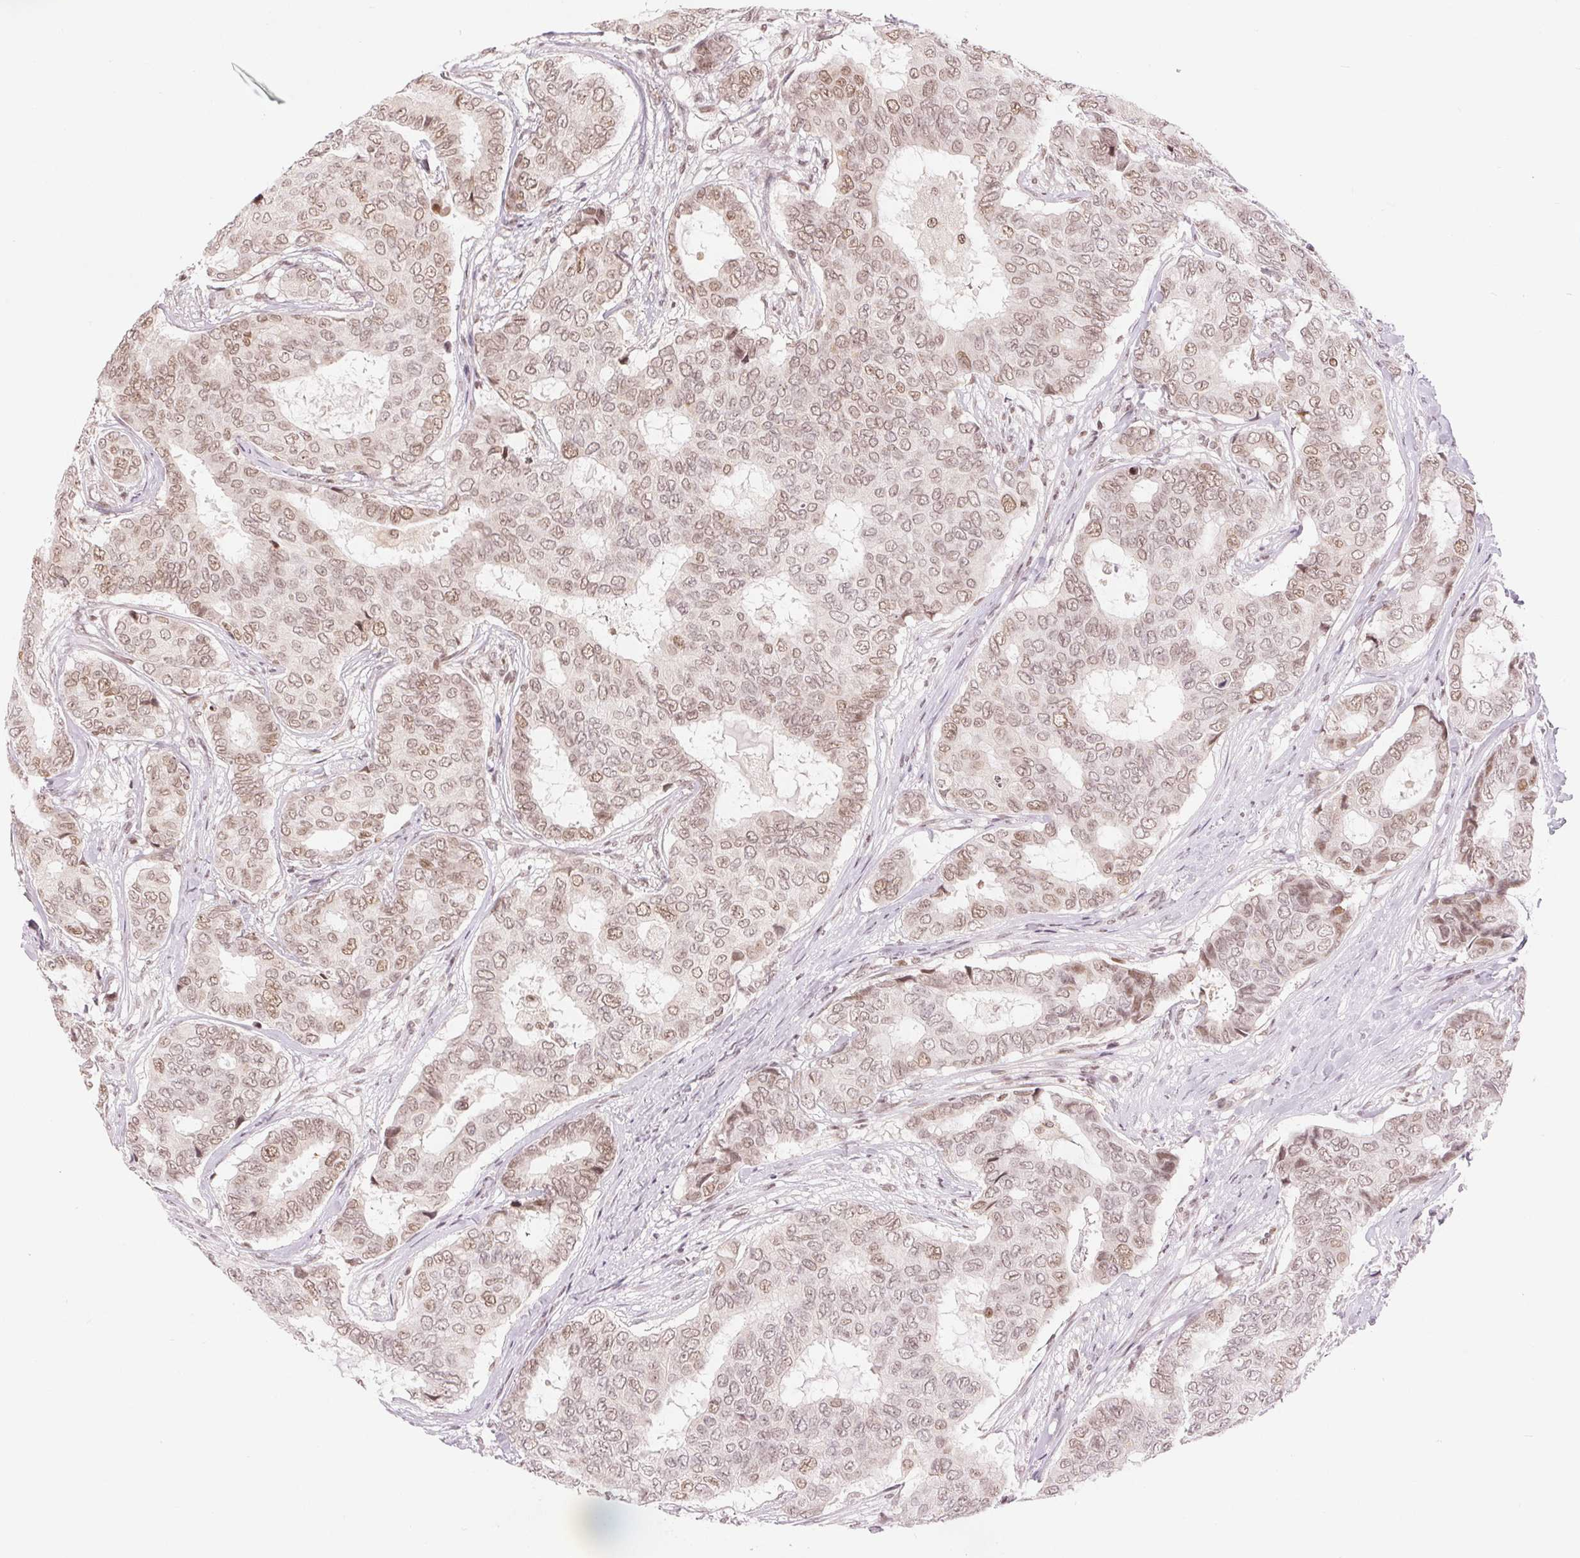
{"staining": {"intensity": "weak", "quantity": ">75%", "location": "nuclear"}, "tissue": "breast cancer", "cell_type": "Tumor cells", "image_type": "cancer", "snomed": [{"axis": "morphology", "description": "Duct carcinoma"}, {"axis": "topography", "description": "Breast"}], "caption": "Breast cancer (invasive ductal carcinoma) stained for a protein reveals weak nuclear positivity in tumor cells.", "gene": "DEK", "patient": {"sex": "female", "age": 75}}